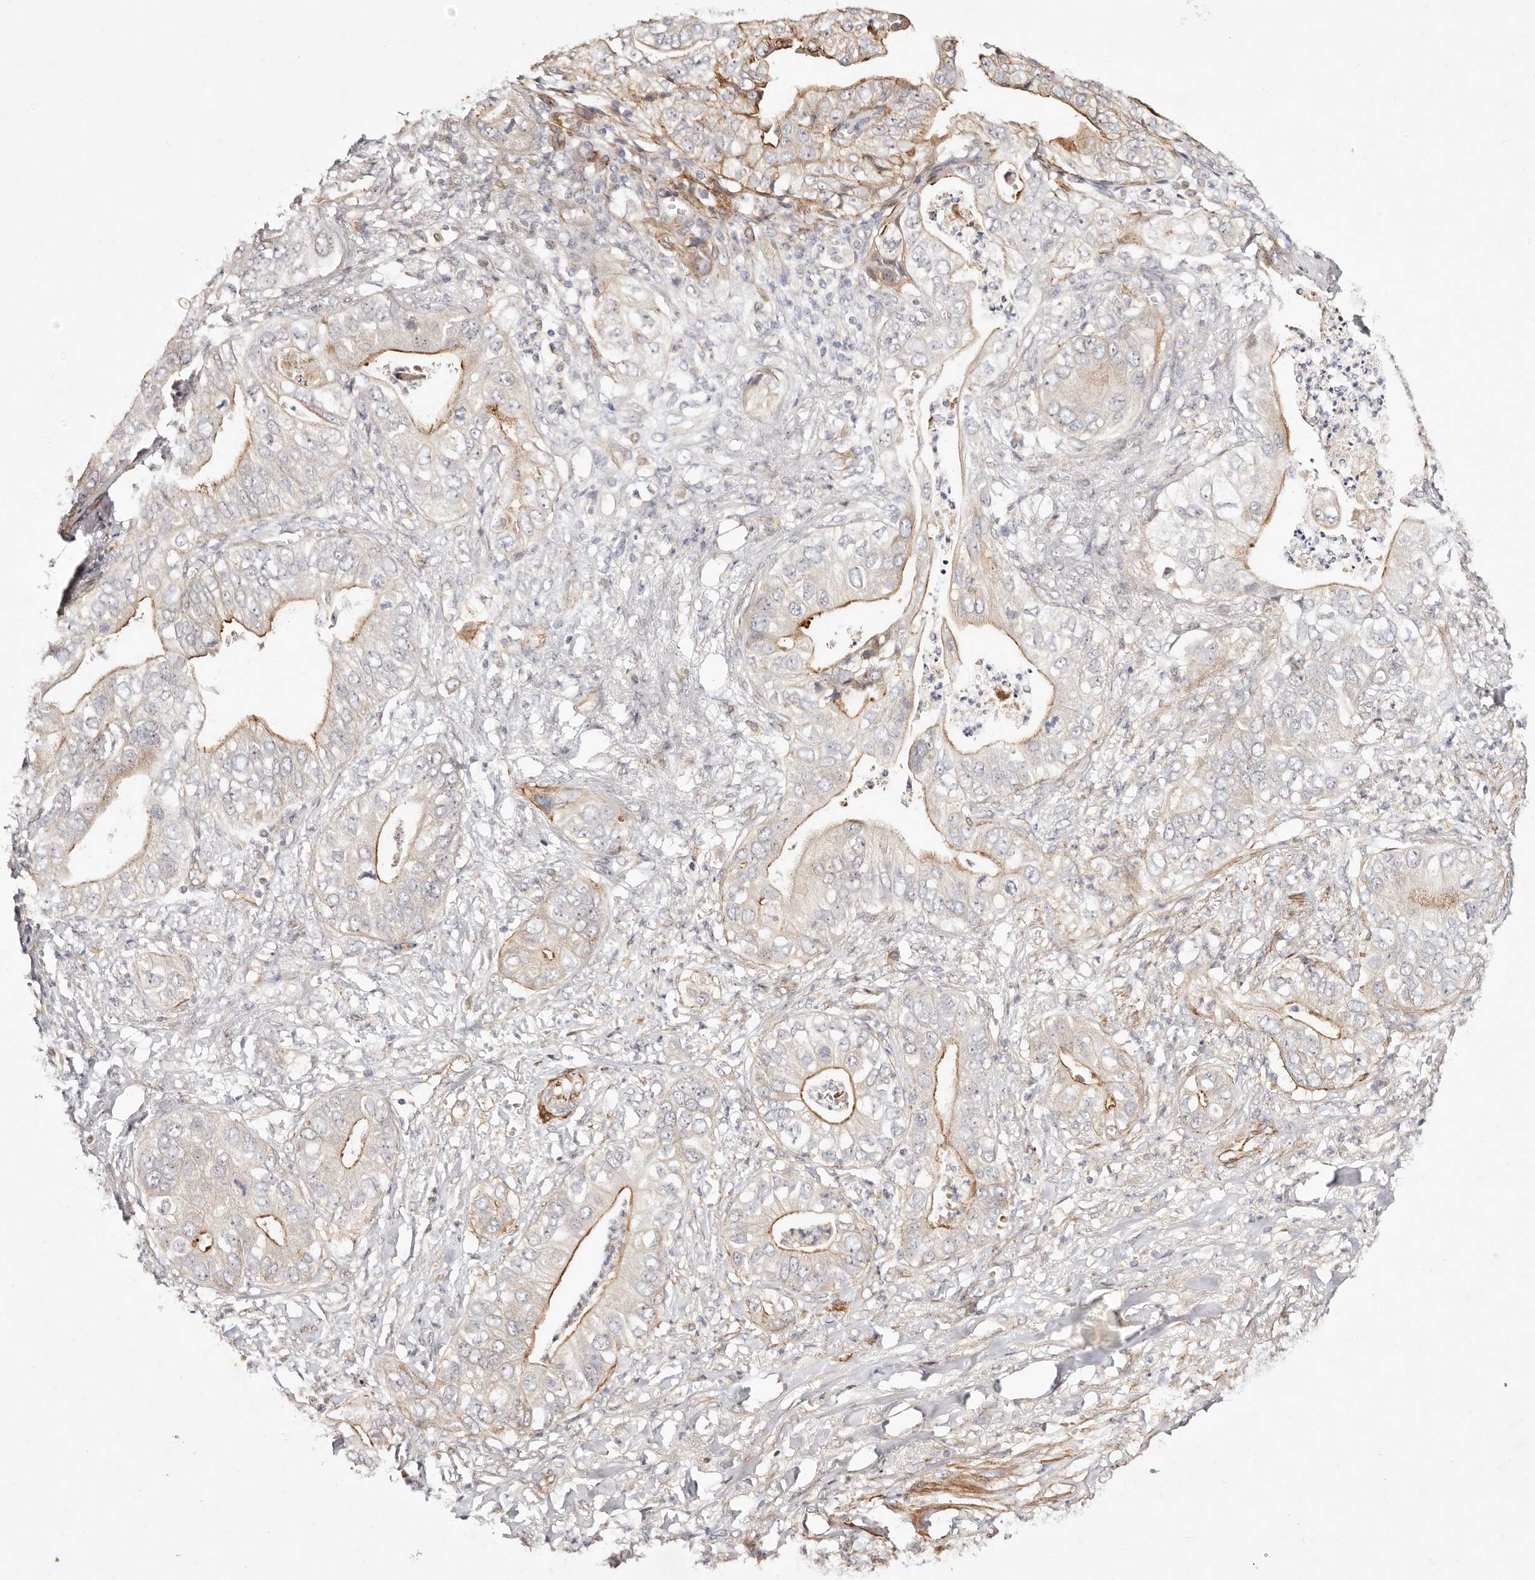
{"staining": {"intensity": "moderate", "quantity": "25%-75%", "location": "cytoplasmic/membranous"}, "tissue": "pancreatic cancer", "cell_type": "Tumor cells", "image_type": "cancer", "snomed": [{"axis": "morphology", "description": "Adenocarcinoma, NOS"}, {"axis": "topography", "description": "Pancreas"}], "caption": "The image displays staining of adenocarcinoma (pancreatic), revealing moderate cytoplasmic/membranous protein positivity (brown color) within tumor cells.", "gene": "MTMR11", "patient": {"sex": "female", "age": 78}}